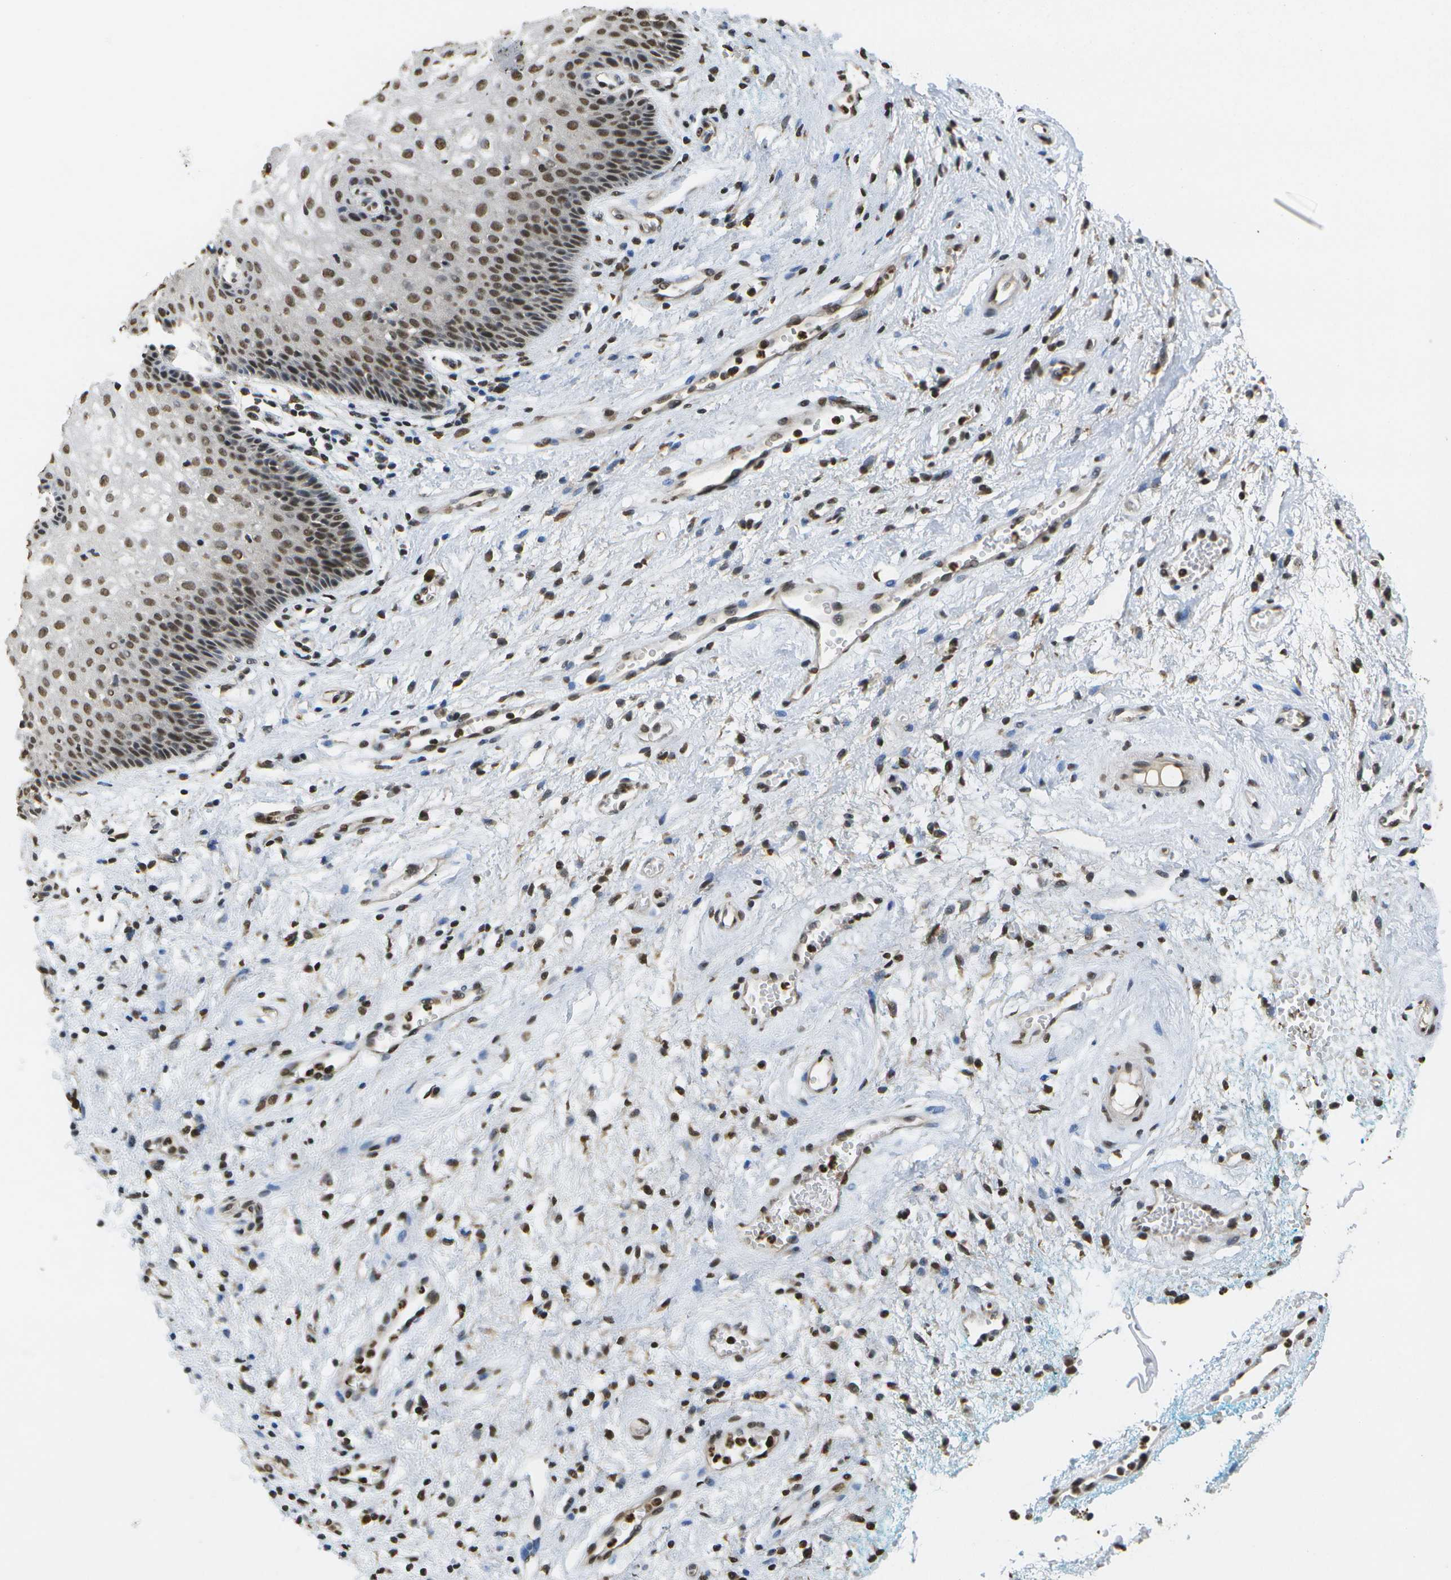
{"staining": {"intensity": "strong", "quantity": ">75%", "location": "nuclear"}, "tissue": "vagina", "cell_type": "Squamous epithelial cells", "image_type": "normal", "snomed": [{"axis": "morphology", "description": "Normal tissue, NOS"}, {"axis": "topography", "description": "Vagina"}], "caption": "Approximately >75% of squamous epithelial cells in unremarkable human vagina reveal strong nuclear protein expression as visualized by brown immunohistochemical staining.", "gene": "SPEN", "patient": {"sex": "female", "age": 34}}